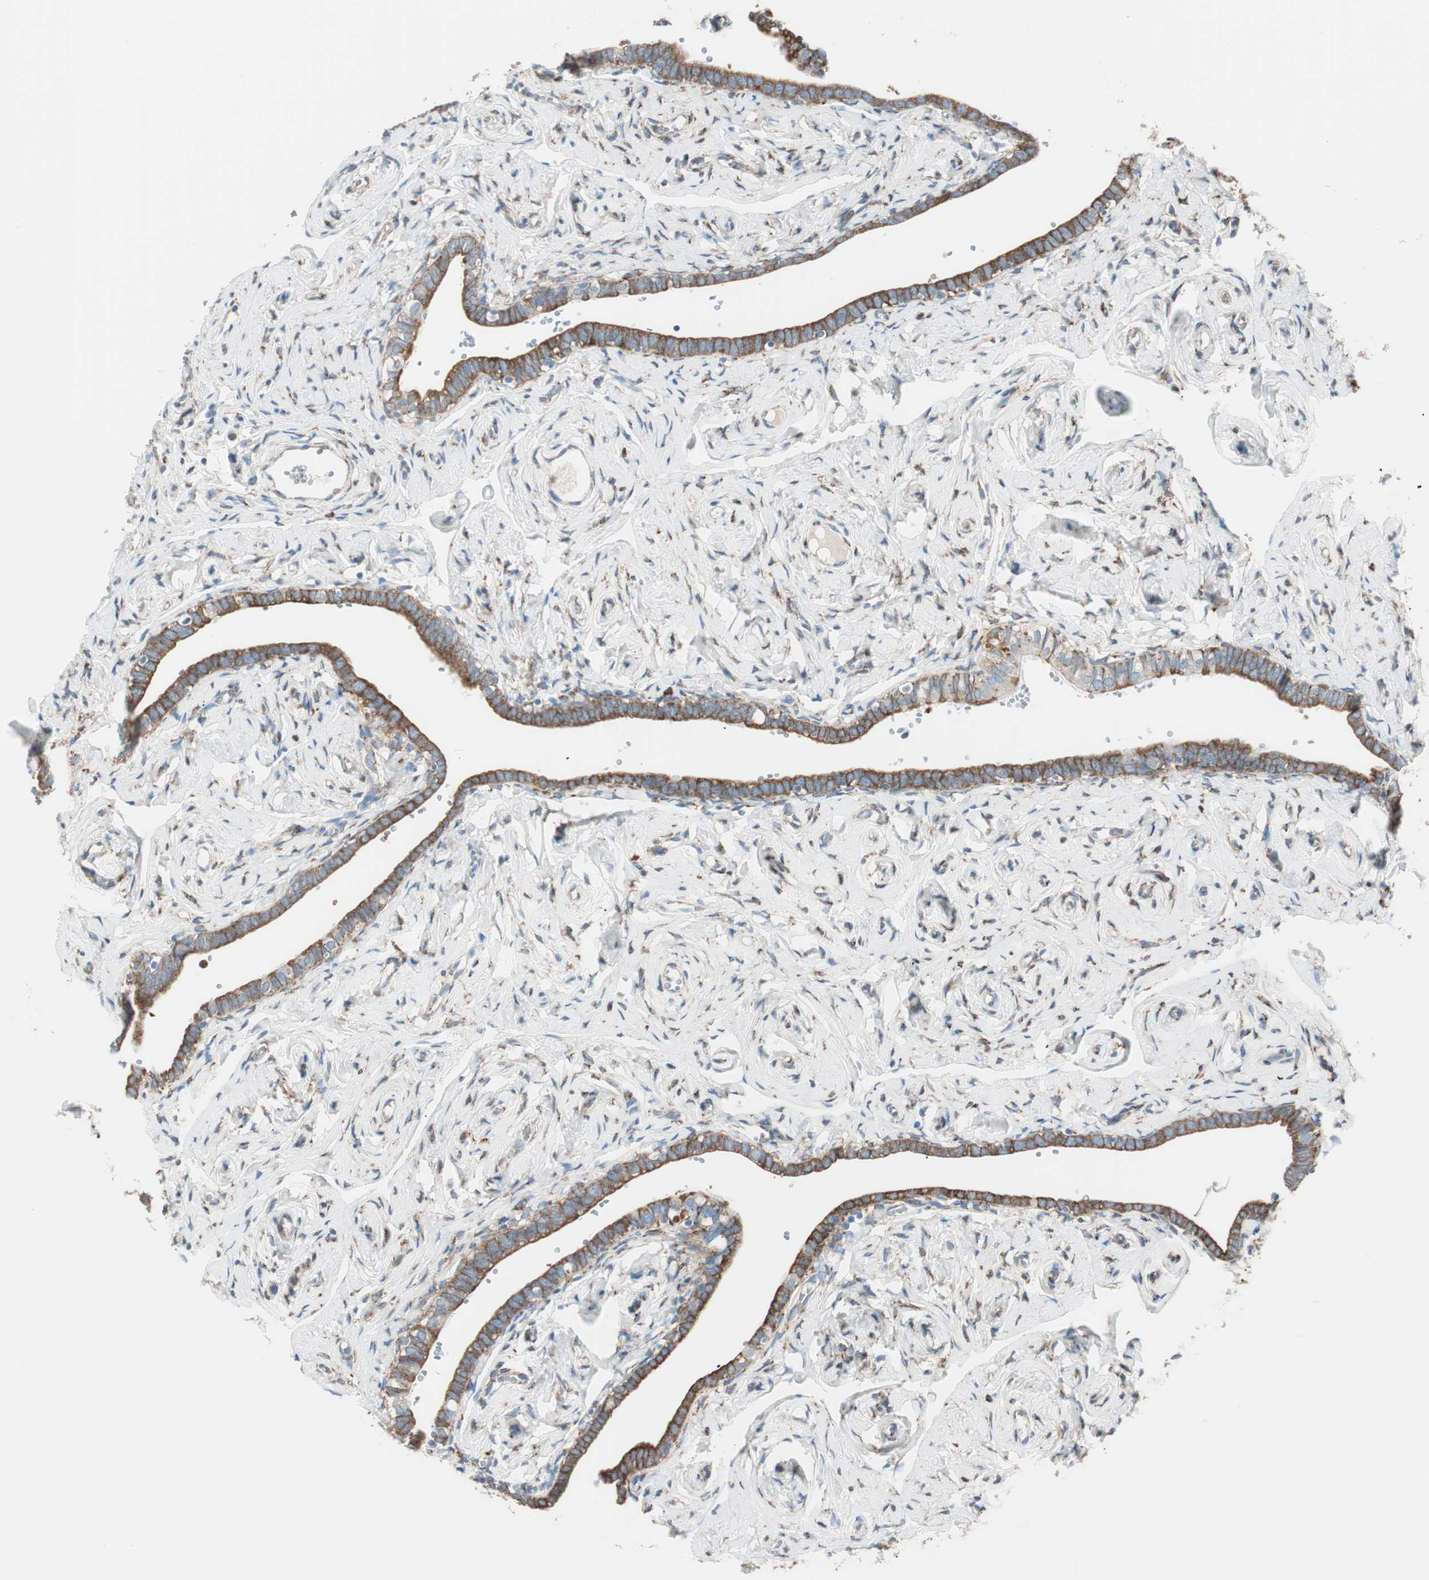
{"staining": {"intensity": "moderate", "quantity": ">75%", "location": "cytoplasmic/membranous"}, "tissue": "fallopian tube", "cell_type": "Glandular cells", "image_type": "normal", "snomed": [{"axis": "morphology", "description": "Normal tissue, NOS"}, {"axis": "topography", "description": "Fallopian tube"}], "caption": "Protein staining by immunohistochemistry shows moderate cytoplasmic/membranous staining in approximately >75% of glandular cells in normal fallopian tube. (brown staining indicates protein expression, while blue staining denotes nuclei).", "gene": "P4HTM", "patient": {"sex": "female", "age": 71}}